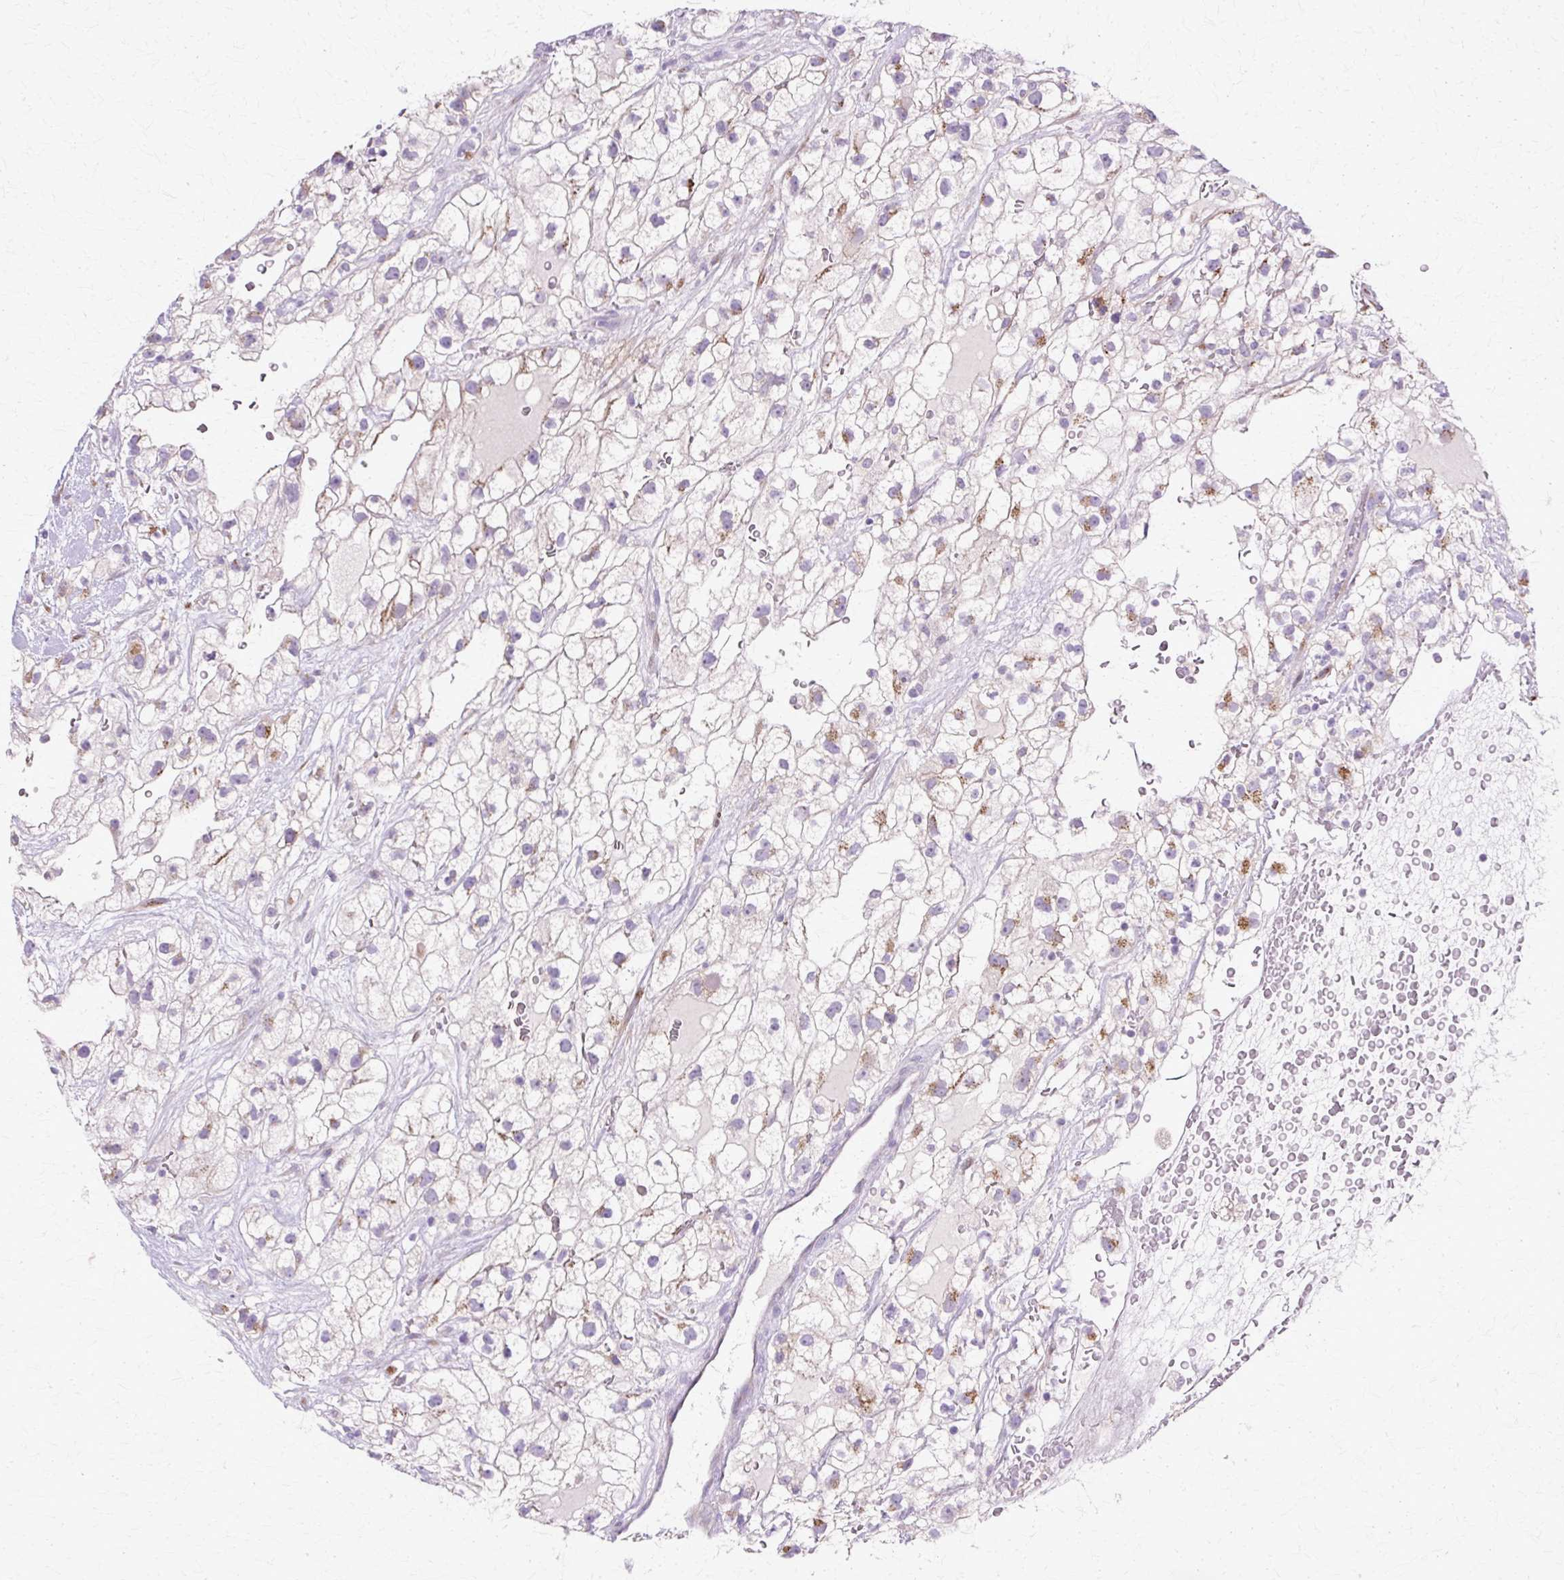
{"staining": {"intensity": "negative", "quantity": "none", "location": "none"}, "tissue": "renal cancer", "cell_type": "Tumor cells", "image_type": "cancer", "snomed": [{"axis": "morphology", "description": "Adenocarcinoma, NOS"}, {"axis": "topography", "description": "Kidney"}], "caption": "Tumor cells are negative for protein expression in human renal adenocarcinoma.", "gene": "TBC1D3G", "patient": {"sex": "male", "age": 59}}